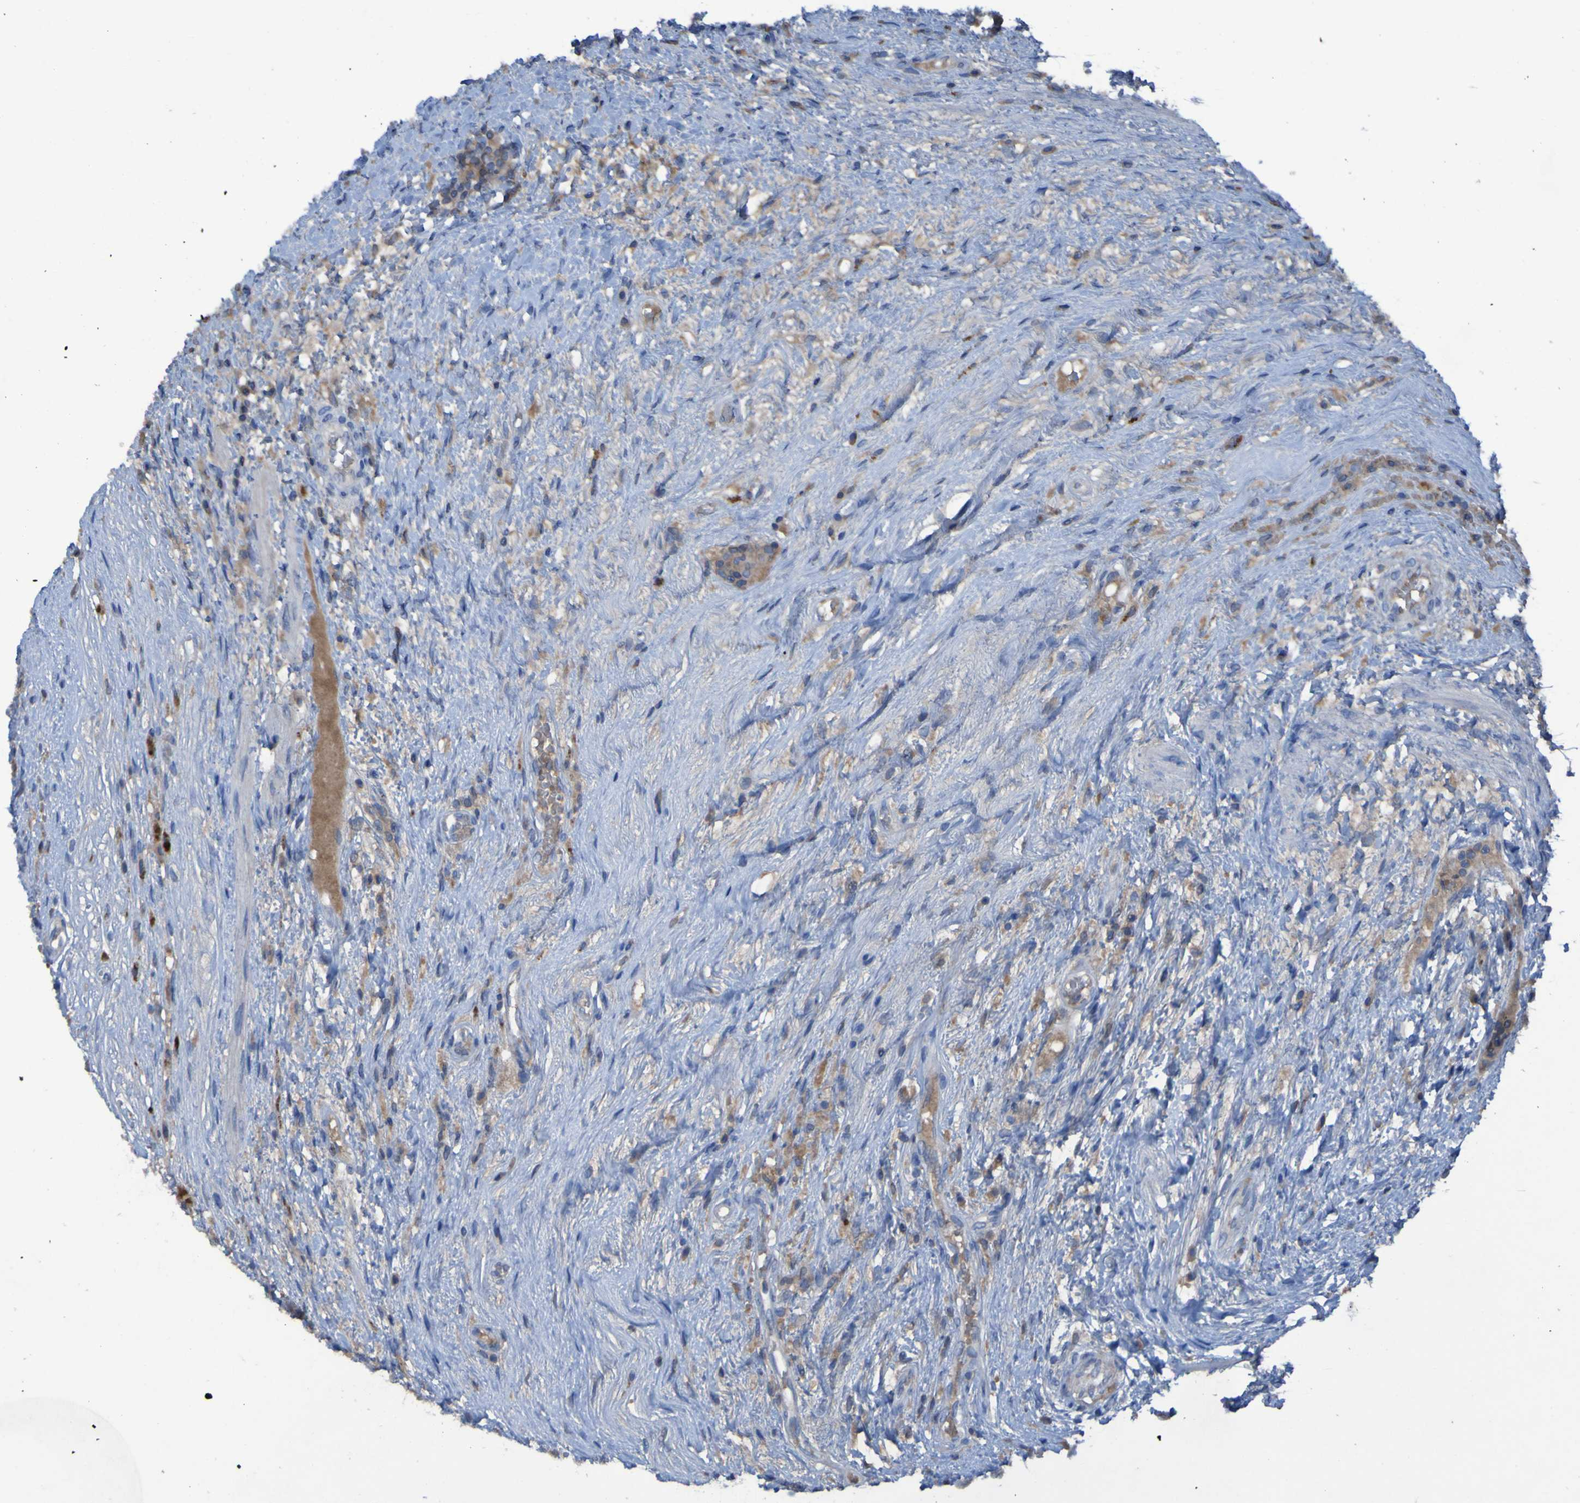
{"staining": {"intensity": "weak", "quantity": "<25%", "location": "cytoplasmic/membranous"}, "tissue": "testis cancer", "cell_type": "Tumor cells", "image_type": "cancer", "snomed": [{"axis": "morphology", "description": "Carcinoma, Embryonal, NOS"}, {"axis": "topography", "description": "Testis"}], "caption": "The immunohistochemistry (IHC) micrograph has no significant positivity in tumor cells of testis embryonal carcinoma tissue.", "gene": "SGK2", "patient": {"sex": "male", "age": 26}}